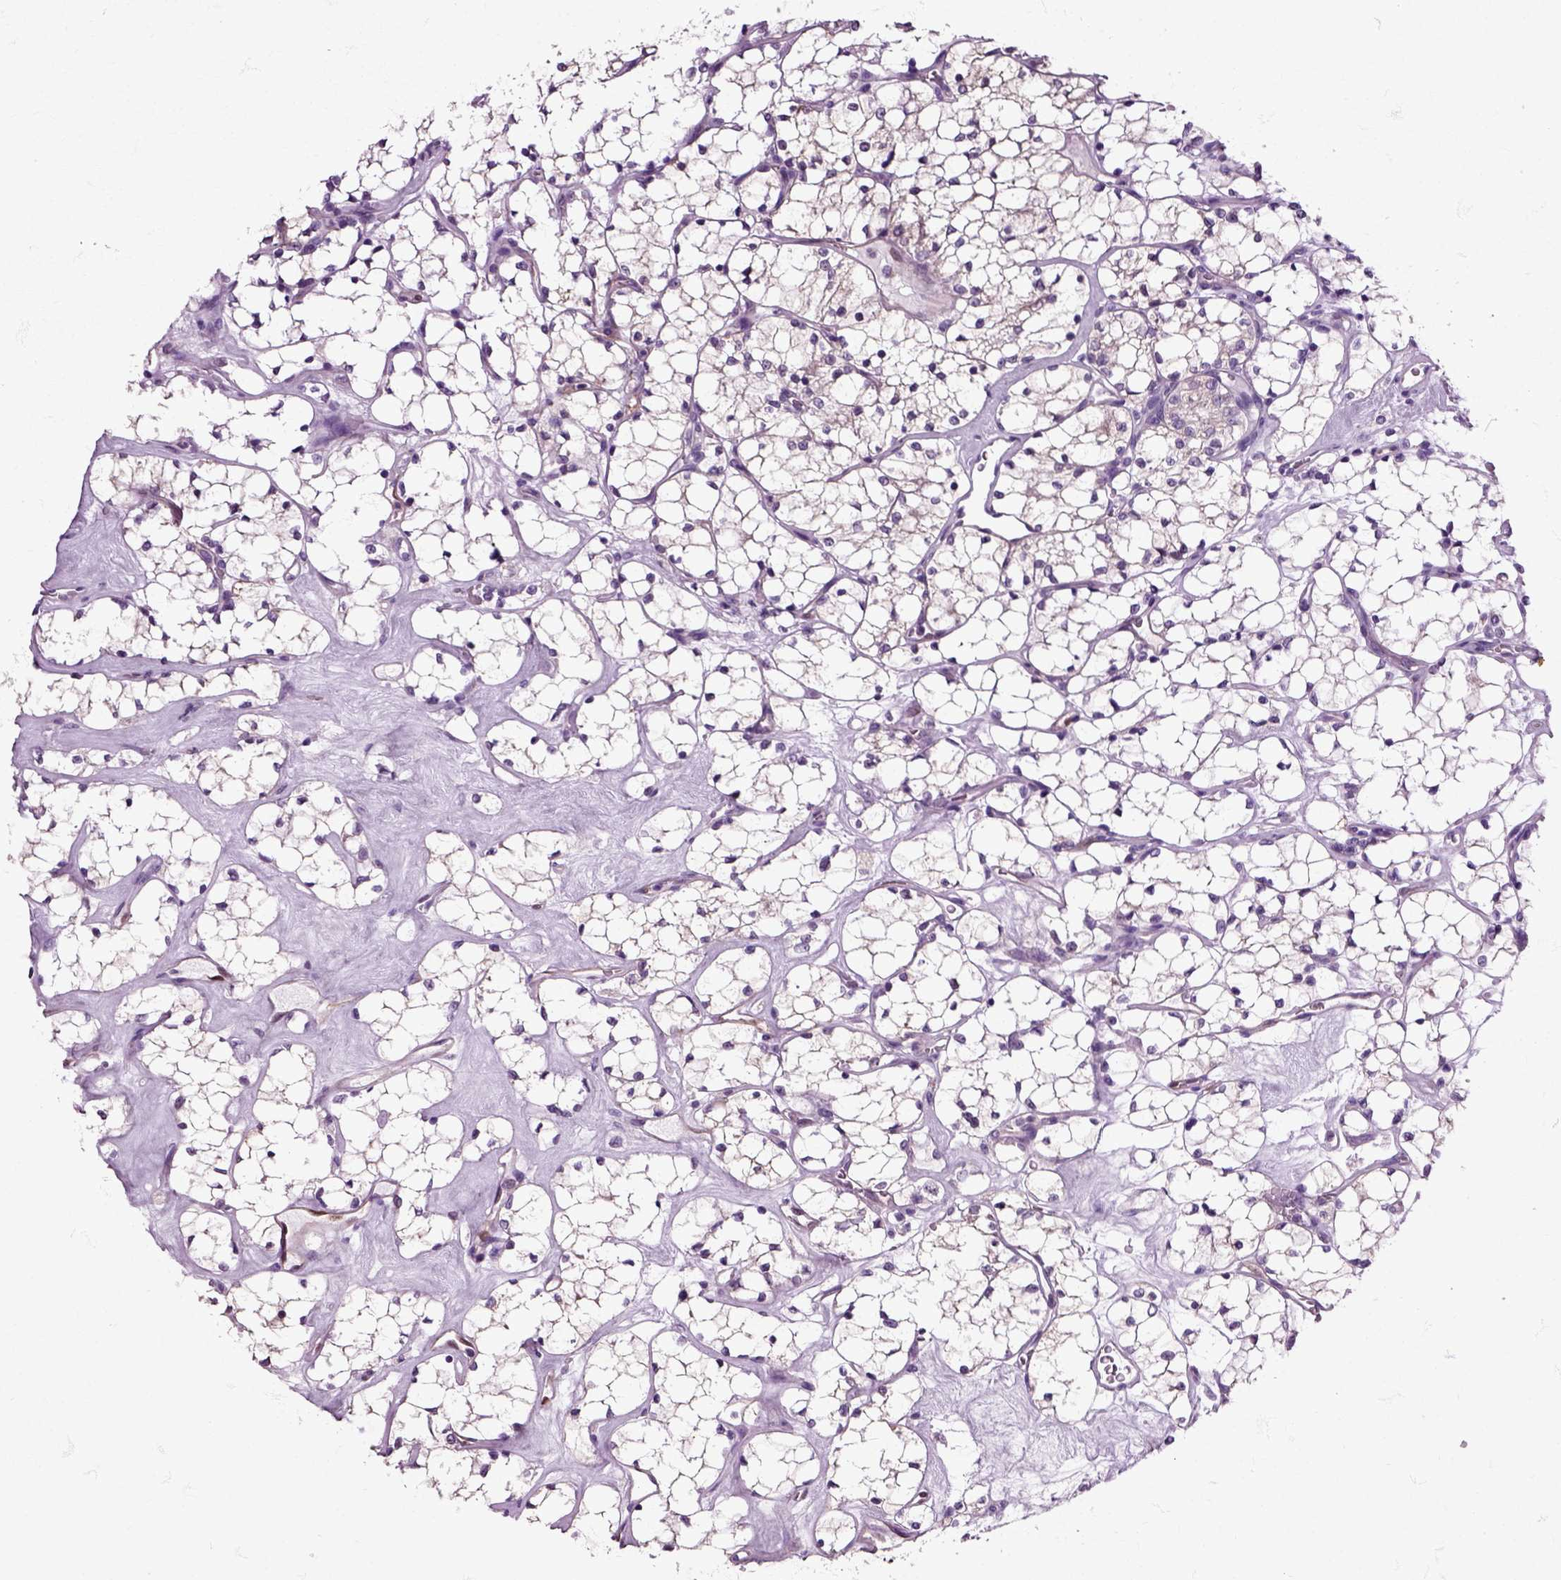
{"staining": {"intensity": "negative", "quantity": "none", "location": "none"}, "tissue": "renal cancer", "cell_type": "Tumor cells", "image_type": "cancer", "snomed": [{"axis": "morphology", "description": "Adenocarcinoma, NOS"}, {"axis": "topography", "description": "Kidney"}], "caption": "Tumor cells are negative for brown protein staining in renal cancer.", "gene": "HSPA2", "patient": {"sex": "female", "age": 69}}